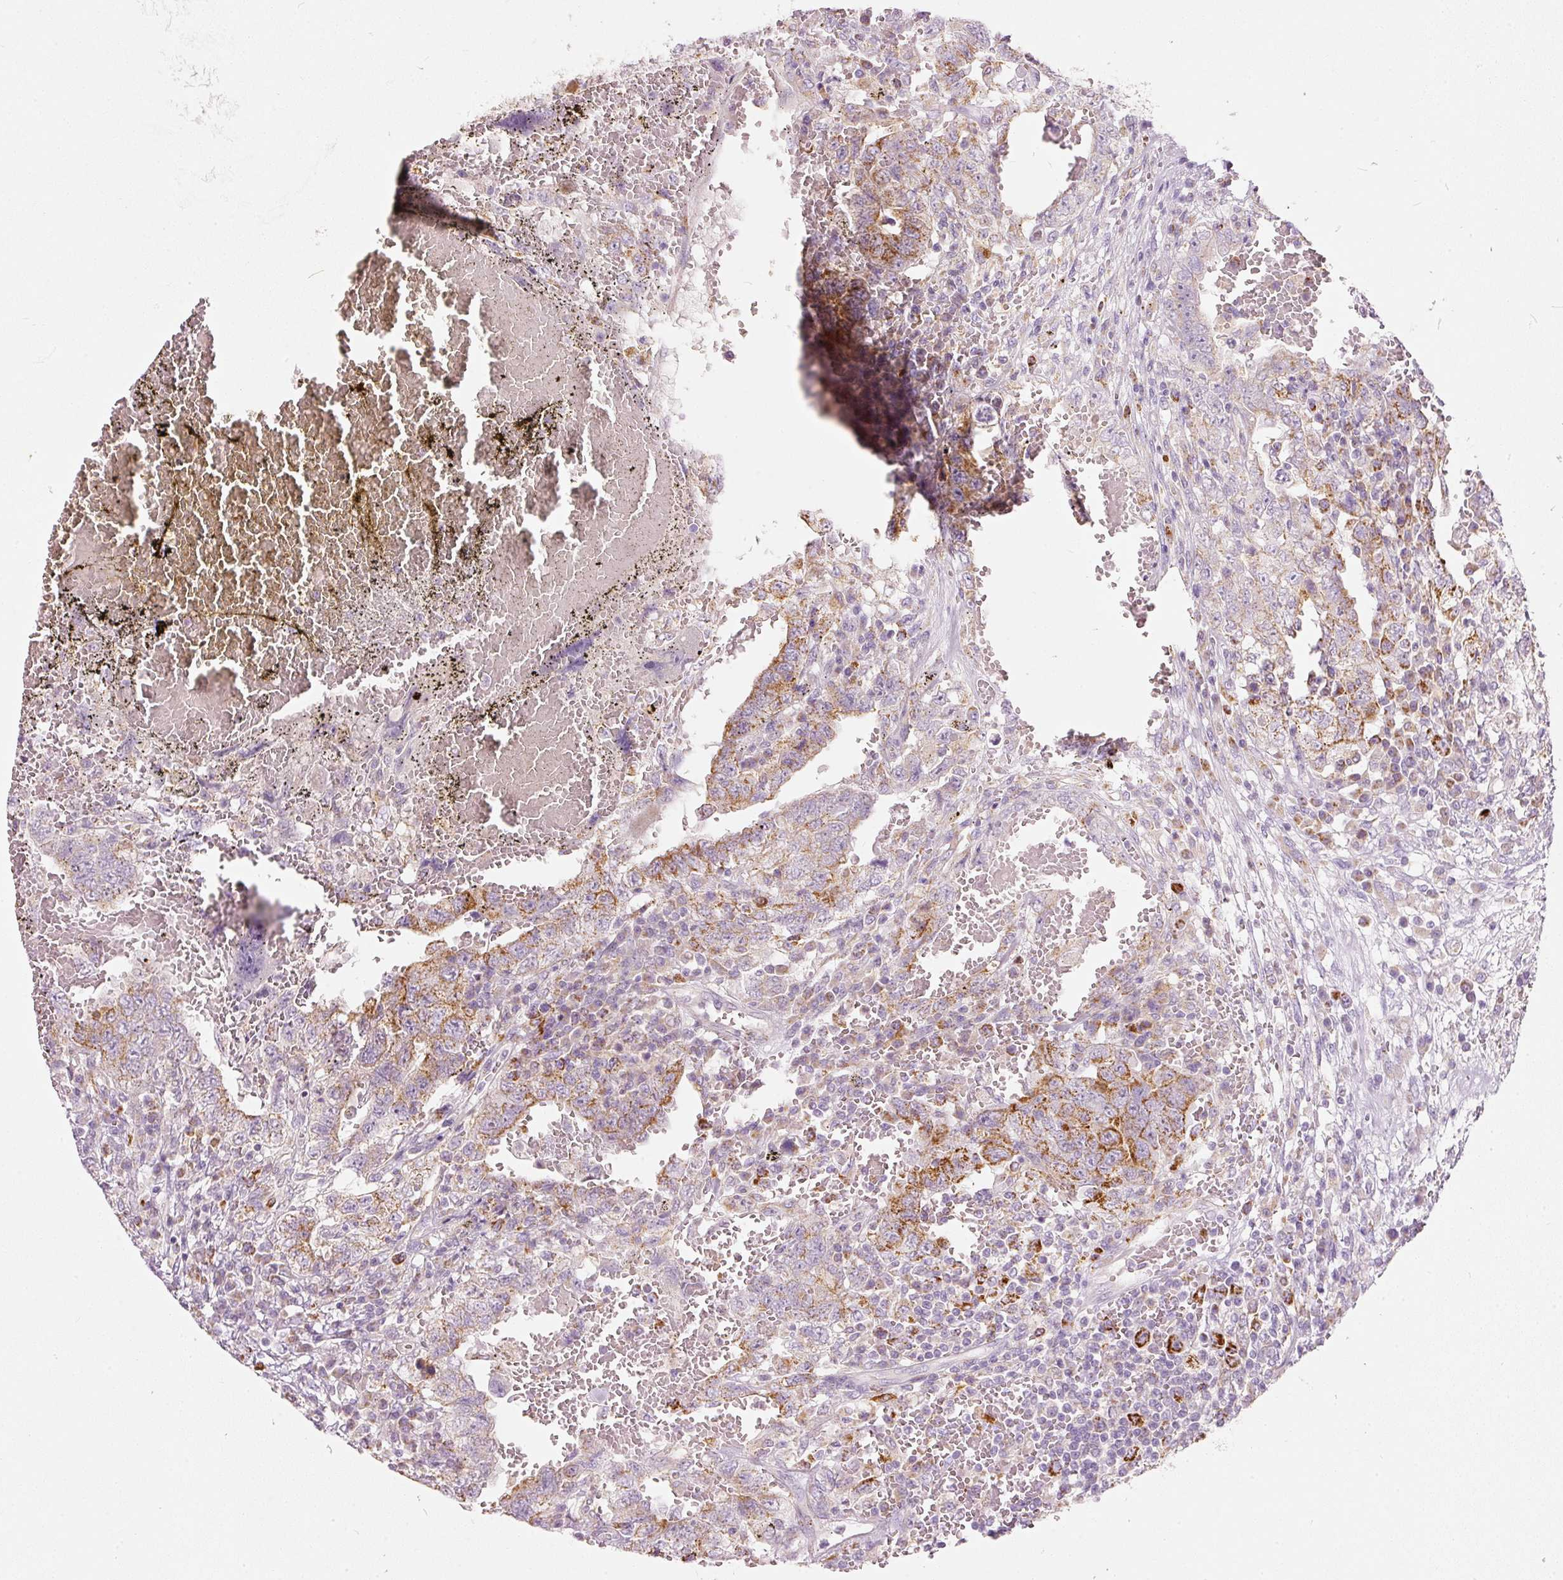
{"staining": {"intensity": "moderate", "quantity": "25%-75%", "location": "cytoplasmic/membranous"}, "tissue": "testis cancer", "cell_type": "Tumor cells", "image_type": "cancer", "snomed": [{"axis": "morphology", "description": "Carcinoma, Embryonal, NOS"}, {"axis": "topography", "description": "Testis"}], "caption": "Testis embryonal carcinoma stained with a brown dye exhibits moderate cytoplasmic/membranous positive positivity in about 25%-75% of tumor cells.", "gene": "MTHFD2", "patient": {"sex": "male", "age": 26}}